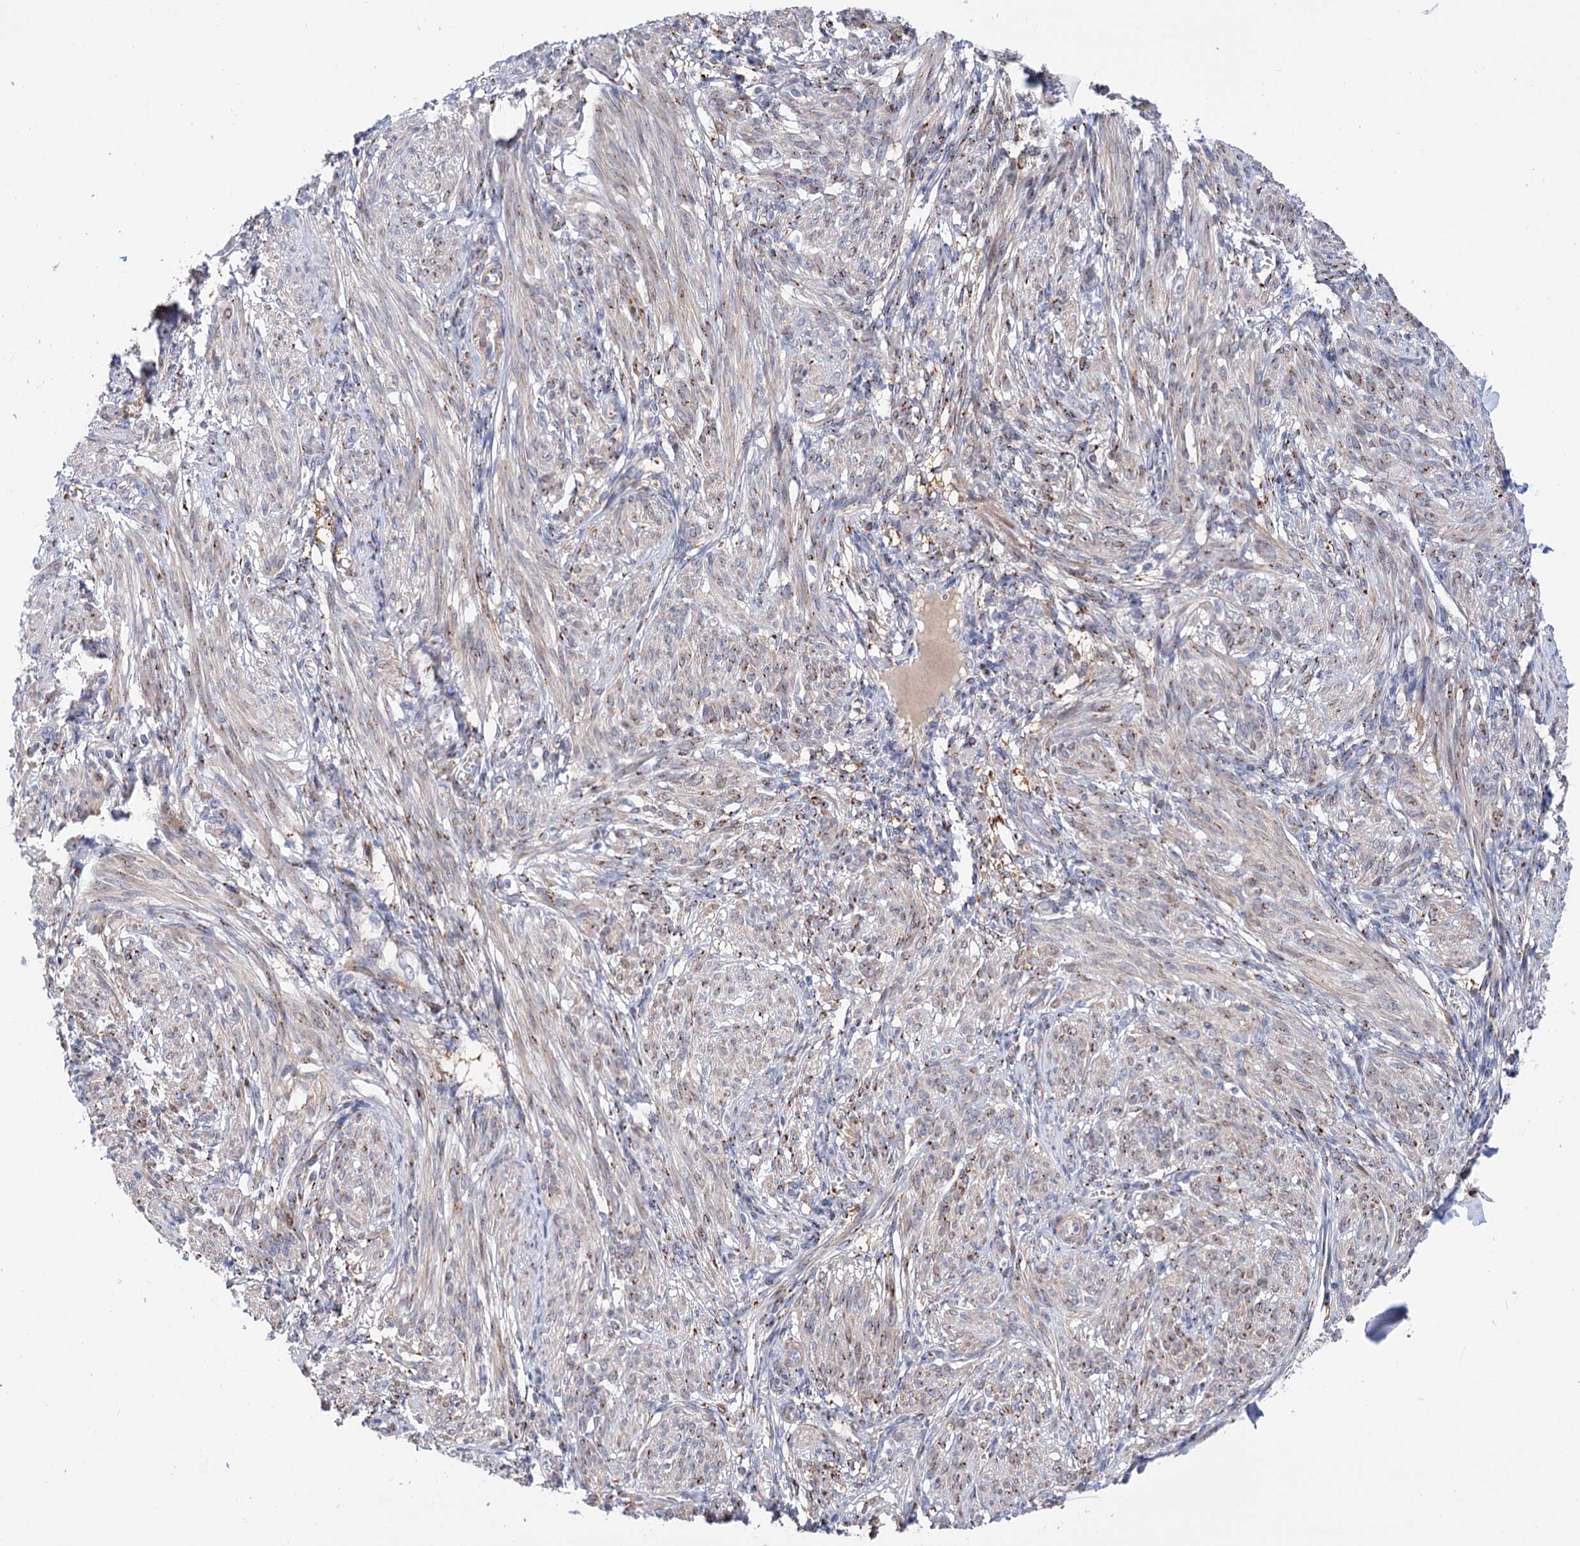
{"staining": {"intensity": "weak", "quantity": ">75%", "location": "cytoplasmic/membranous"}, "tissue": "smooth muscle", "cell_type": "Smooth muscle cells", "image_type": "normal", "snomed": [{"axis": "morphology", "description": "Normal tissue, NOS"}, {"axis": "topography", "description": "Smooth muscle"}], "caption": "The image demonstrates staining of benign smooth muscle, revealing weak cytoplasmic/membranous protein expression (brown color) within smooth muscle cells.", "gene": "C11orf96", "patient": {"sex": "female", "age": 39}}